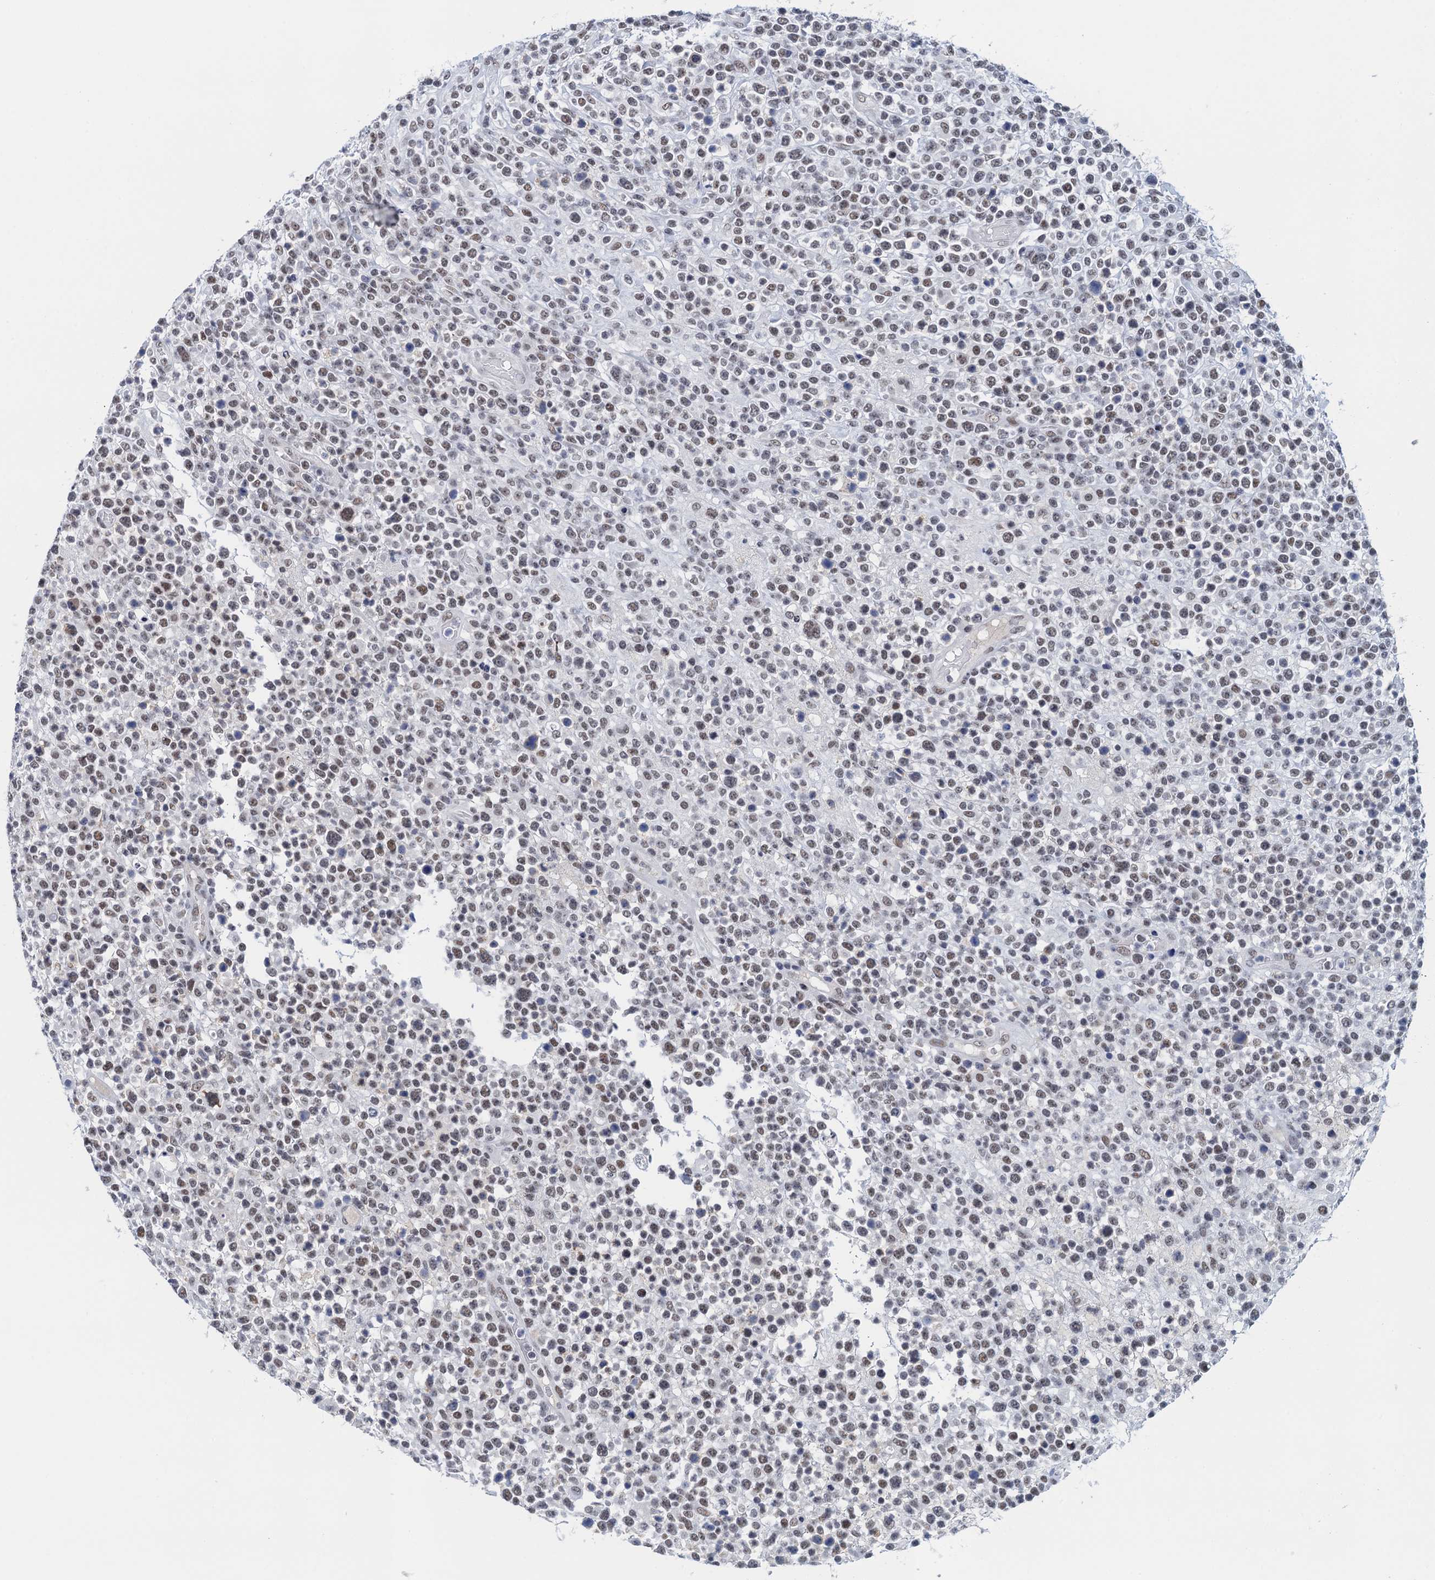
{"staining": {"intensity": "weak", "quantity": "25%-75%", "location": "nuclear"}, "tissue": "lymphoma", "cell_type": "Tumor cells", "image_type": "cancer", "snomed": [{"axis": "morphology", "description": "Malignant lymphoma, non-Hodgkin's type, High grade"}, {"axis": "topography", "description": "Colon"}], "caption": "High-grade malignant lymphoma, non-Hodgkin's type stained with DAB (3,3'-diaminobenzidine) immunohistochemistry reveals low levels of weak nuclear staining in approximately 25%-75% of tumor cells.", "gene": "EPS8L1", "patient": {"sex": "female", "age": 53}}